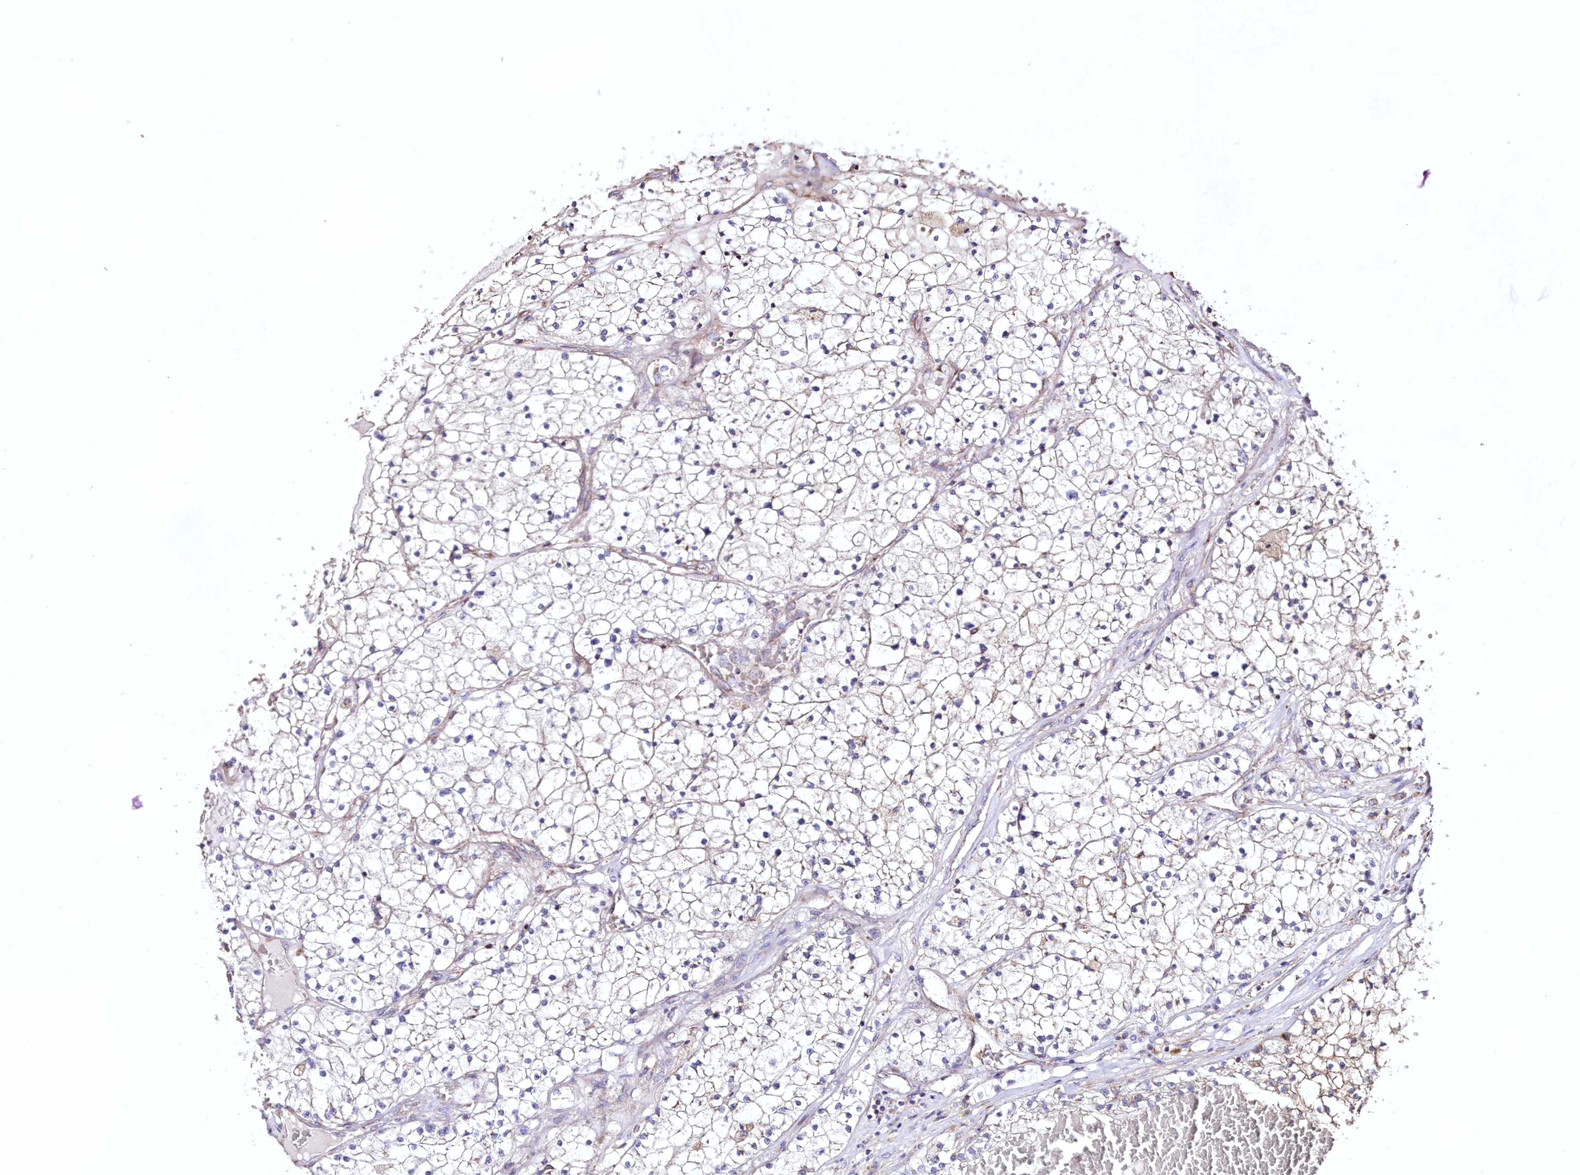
{"staining": {"intensity": "negative", "quantity": "none", "location": "none"}, "tissue": "renal cancer", "cell_type": "Tumor cells", "image_type": "cancer", "snomed": [{"axis": "morphology", "description": "Normal tissue, NOS"}, {"axis": "morphology", "description": "Adenocarcinoma, NOS"}, {"axis": "topography", "description": "Kidney"}], "caption": "Immunohistochemistry (IHC) micrograph of renal cancer stained for a protein (brown), which reveals no expression in tumor cells. Brightfield microscopy of immunohistochemistry stained with DAB (3,3'-diaminobenzidine) (brown) and hematoxylin (blue), captured at high magnification.", "gene": "HADHB", "patient": {"sex": "male", "age": 68}}